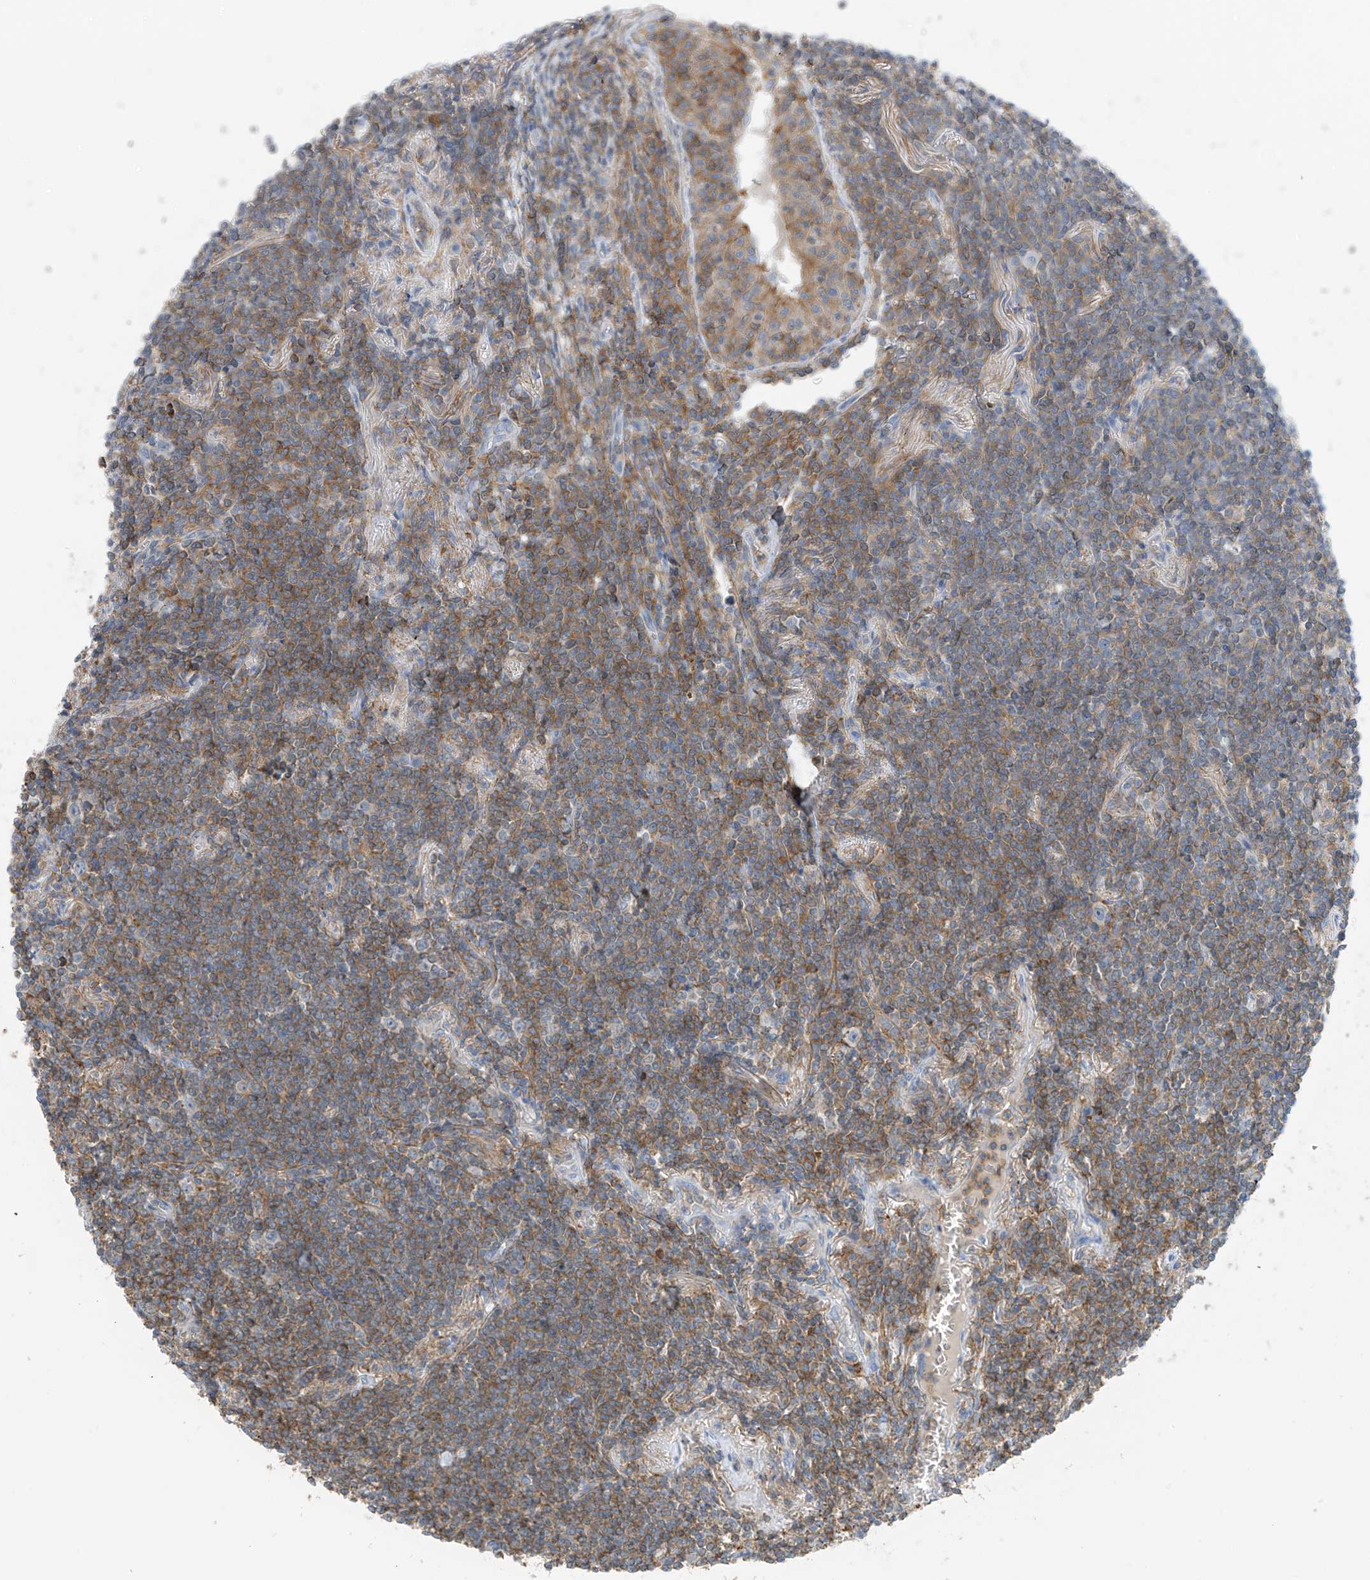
{"staining": {"intensity": "moderate", "quantity": ">75%", "location": "cytoplasmic/membranous"}, "tissue": "lymphoma", "cell_type": "Tumor cells", "image_type": "cancer", "snomed": [{"axis": "morphology", "description": "Malignant lymphoma, non-Hodgkin's type, Low grade"}, {"axis": "topography", "description": "Lung"}], "caption": "A photomicrograph of low-grade malignant lymphoma, non-Hodgkin's type stained for a protein displays moderate cytoplasmic/membranous brown staining in tumor cells.", "gene": "NALCN", "patient": {"sex": "female", "age": 71}}